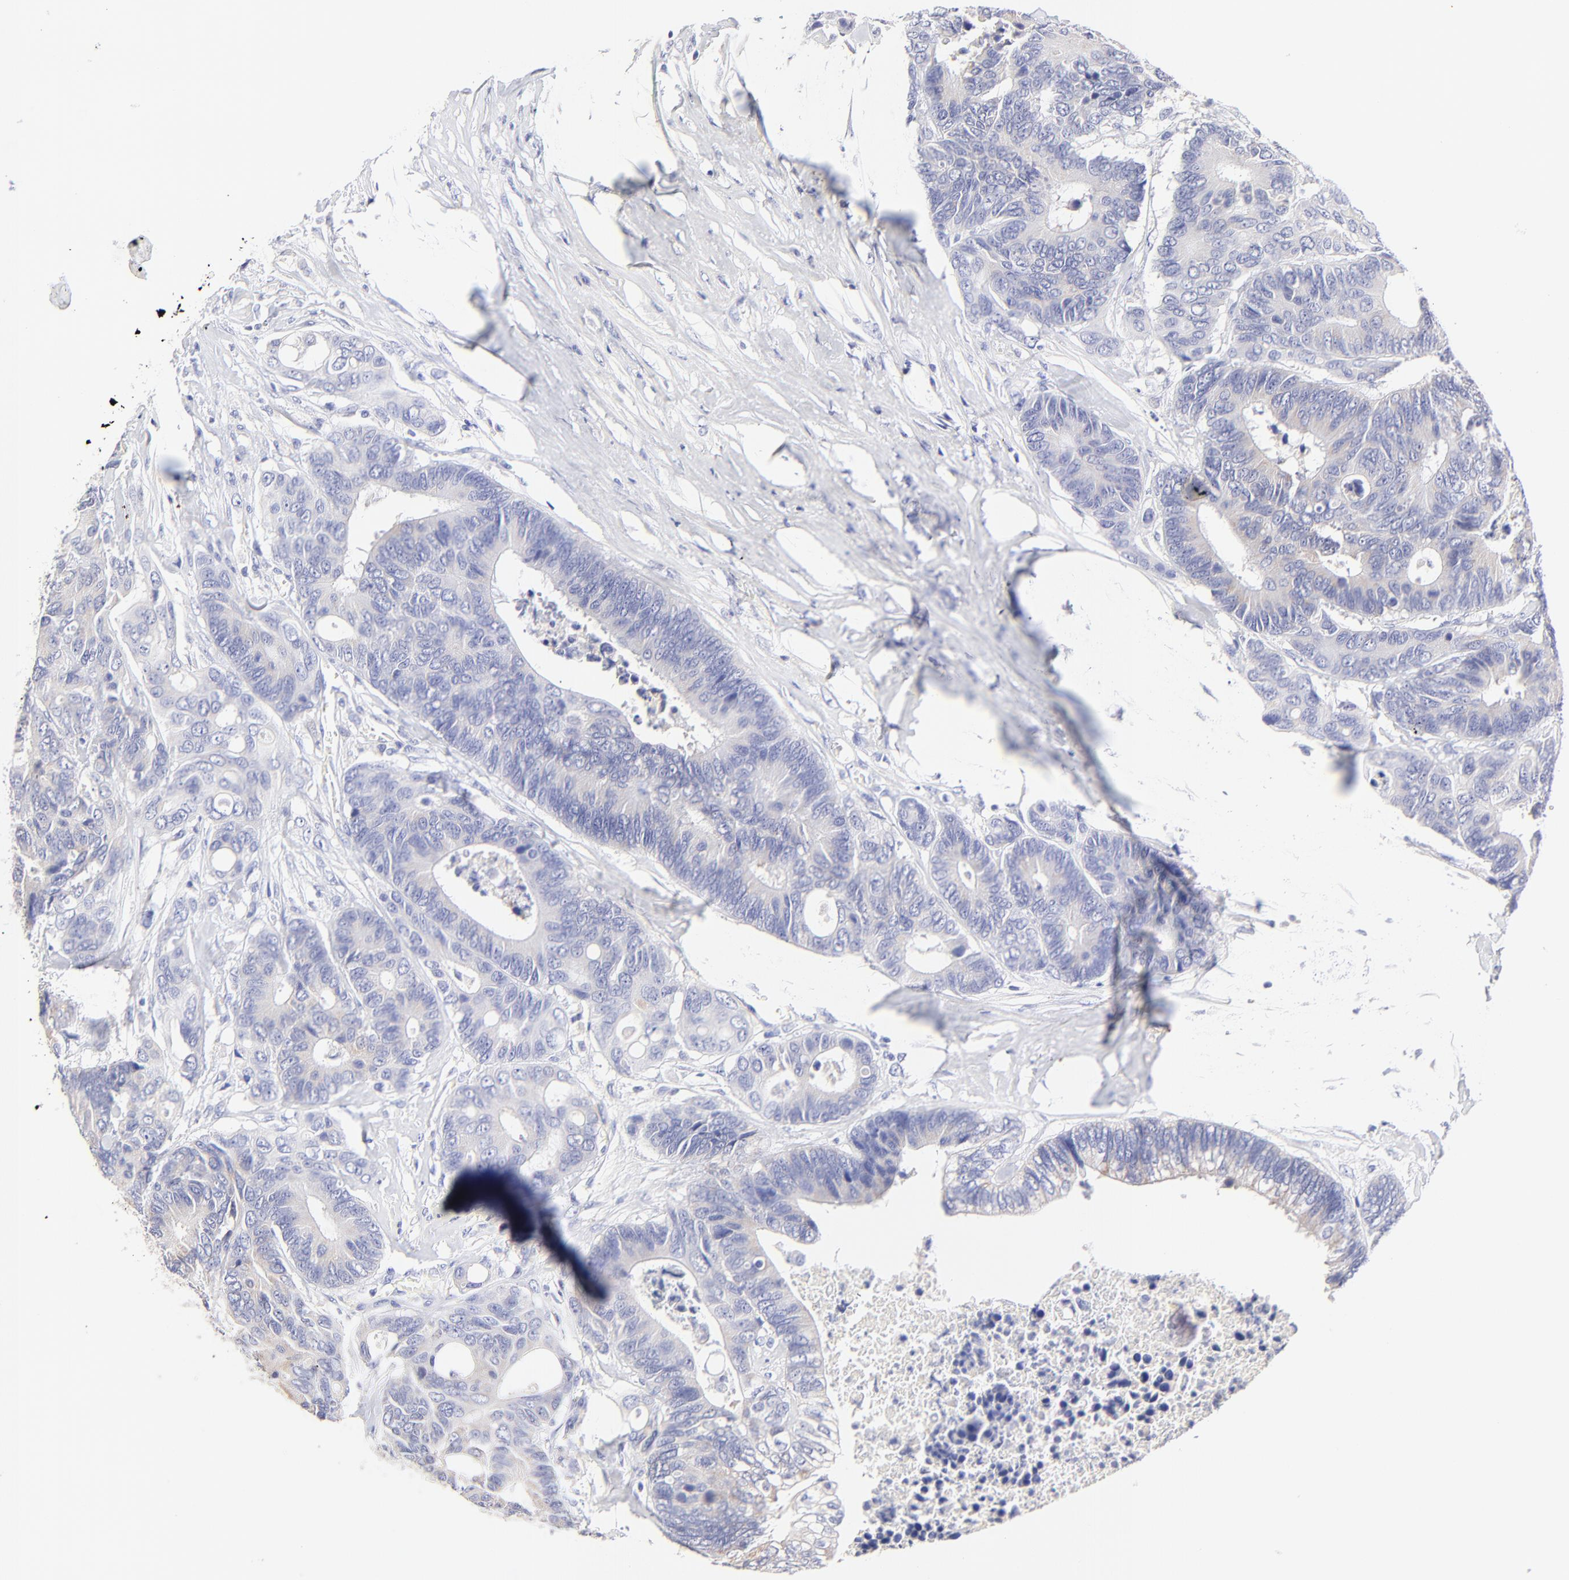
{"staining": {"intensity": "weak", "quantity": "25%-75%", "location": "cytoplasmic/membranous"}, "tissue": "colorectal cancer", "cell_type": "Tumor cells", "image_type": "cancer", "snomed": [{"axis": "morphology", "description": "Adenocarcinoma, NOS"}, {"axis": "topography", "description": "Rectum"}], "caption": "IHC (DAB) staining of colorectal adenocarcinoma shows weak cytoplasmic/membranous protein positivity in approximately 25%-75% of tumor cells.", "gene": "ASB9", "patient": {"sex": "male", "age": 55}}